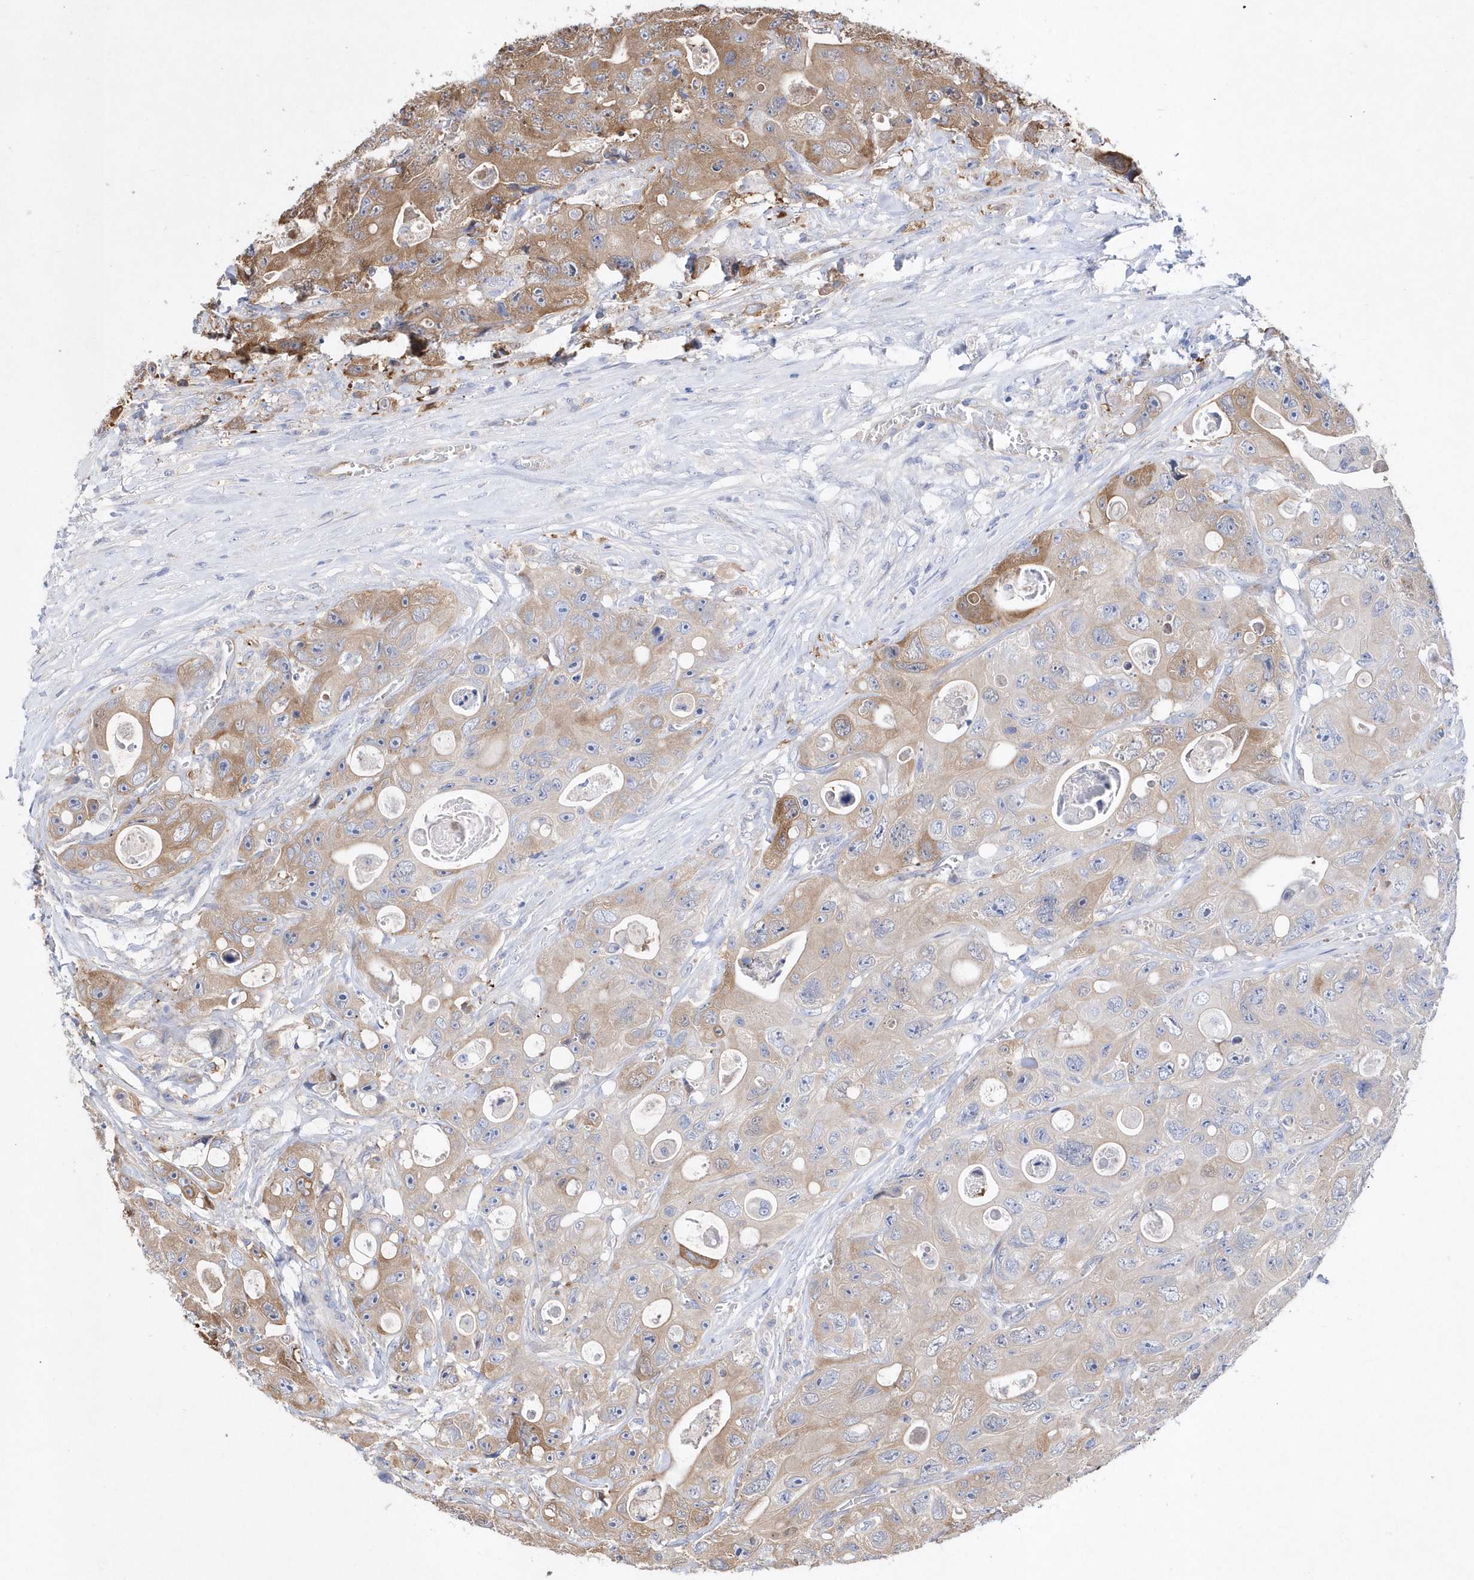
{"staining": {"intensity": "moderate", "quantity": ">75%", "location": "cytoplasmic/membranous"}, "tissue": "colorectal cancer", "cell_type": "Tumor cells", "image_type": "cancer", "snomed": [{"axis": "morphology", "description": "Adenocarcinoma, NOS"}, {"axis": "topography", "description": "Colon"}], "caption": "Tumor cells demonstrate moderate cytoplasmic/membranous staining in approximately >75% of cells in colorectal adenocarcinoma. Immunohistochemistry stains the protein of interest in brown and the nuclei are stained blue.", "gene": "JKAMP", "patient": {"sex": "female", "age": 46}}